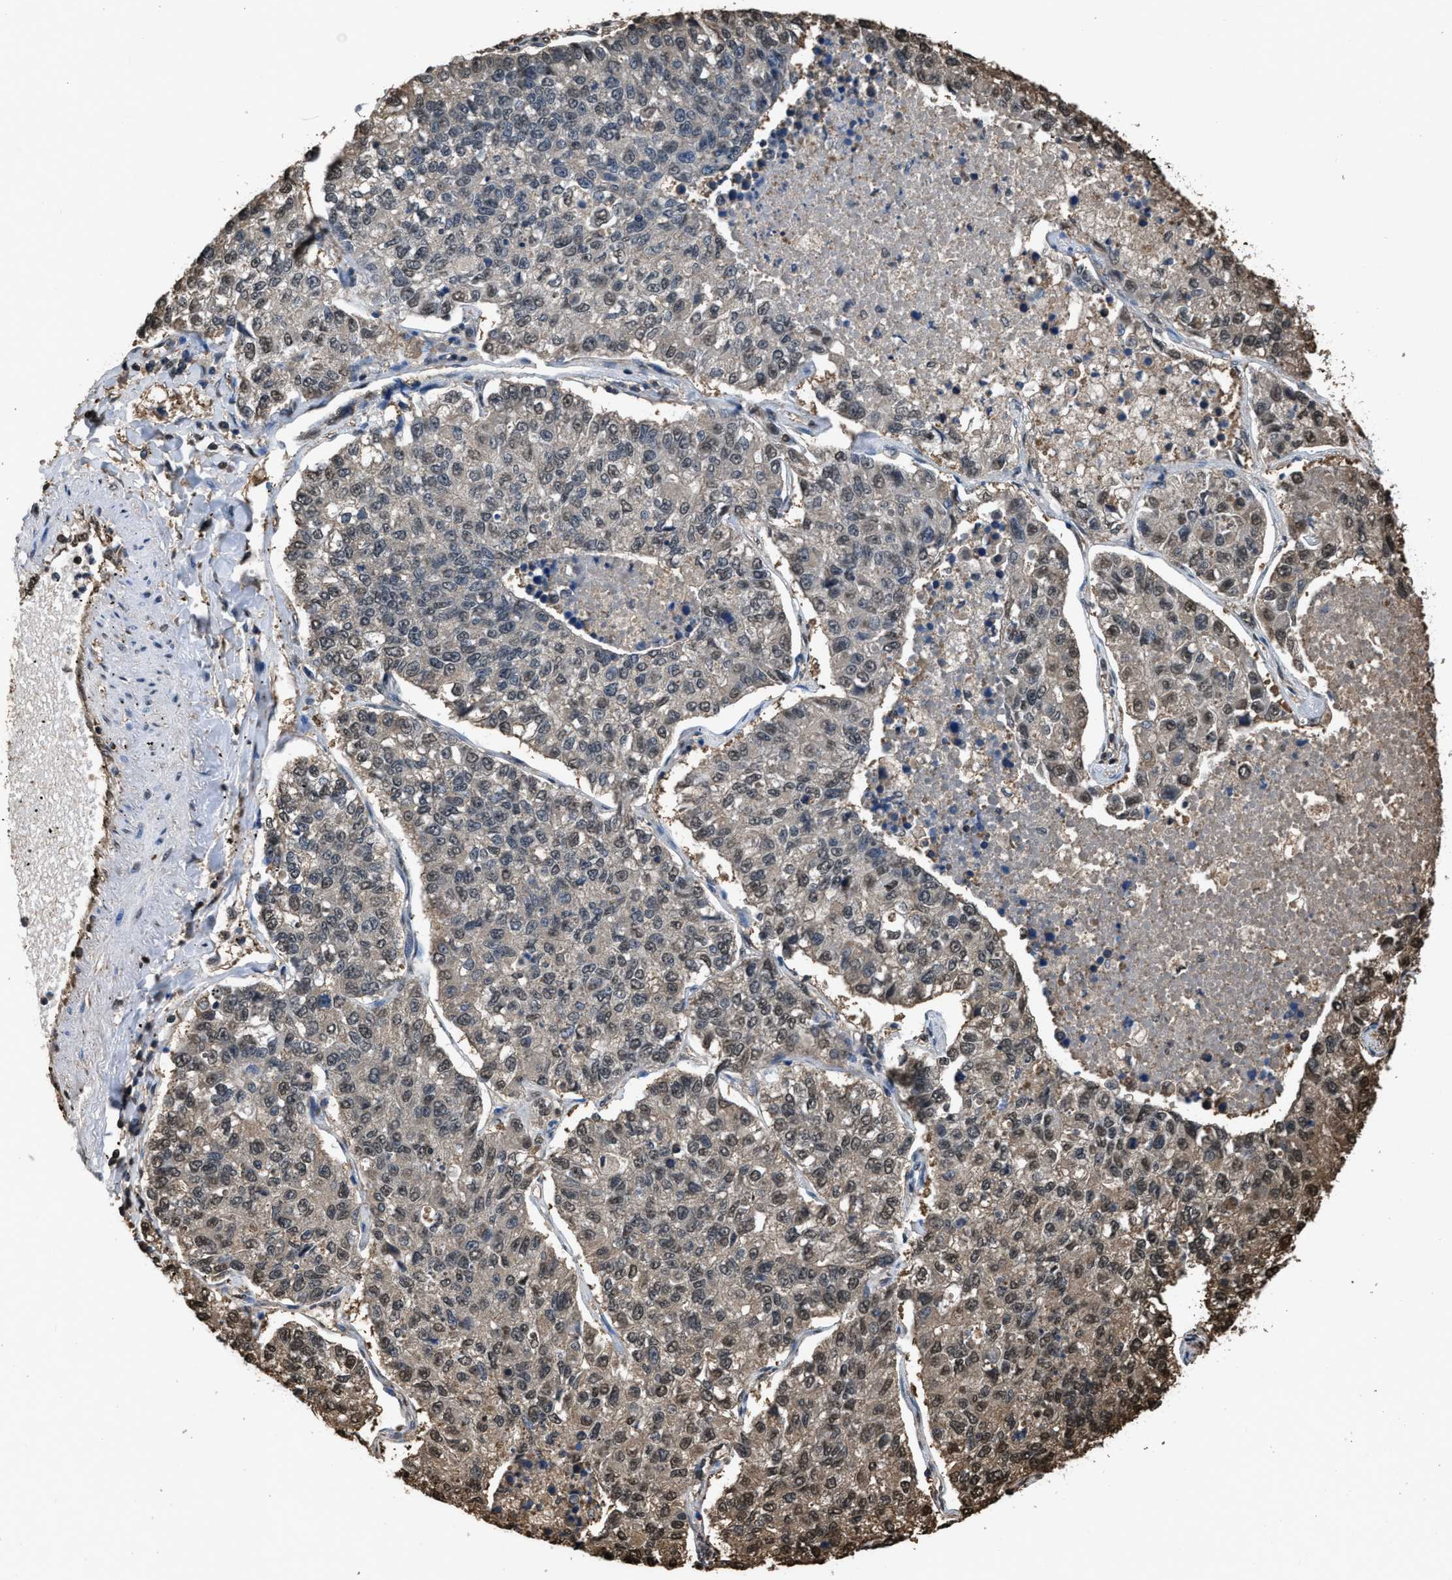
{"staining": {"intensity": "moderate", "quantity": "25%-75%", "location": "nuclear"}, "tissue": "lung cancer", "cell_type": "Tumor cells", "image_type": "cancer", "snomed": [{"axis": "morphology", "description": "Adenocarcinoma, NOS"}, {"axis": "topography", "description": "Lung"}], "caption": "A histopathology image showing moderate nuclear staining in approximately 25%-75% of tumor cells in adenocarcinoma (lung), as visualized by brown immunohistochemical staining.", "gene": "FNTA", "patient": {"sex": "male", "age": 49}}